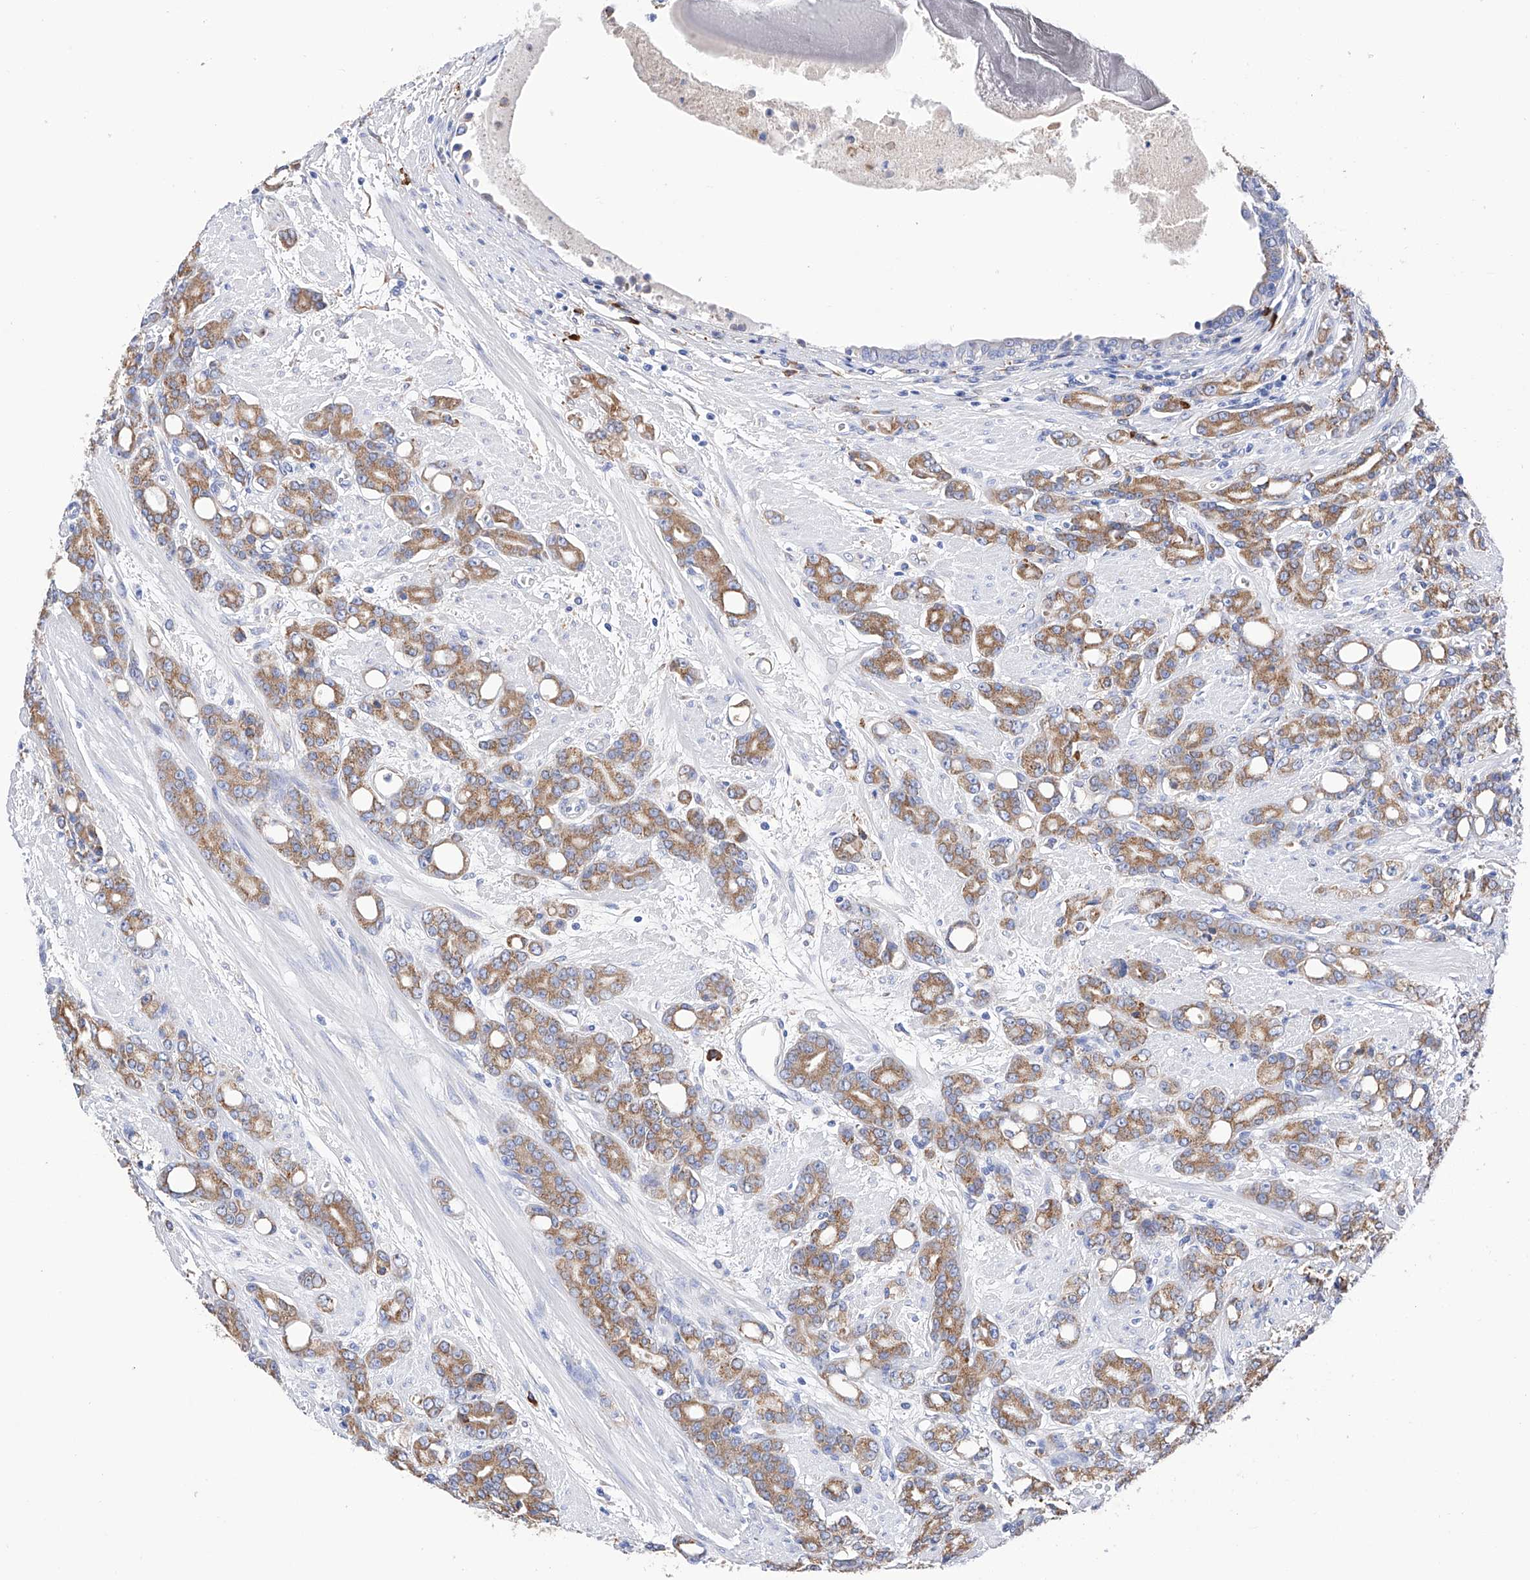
{"staining": {"intensity": "moderate", "quantity": ">75%", "location": "cytoplasmic/membranous"}, "tissue": "prostate cancer", "cell_type": "Tumor cells", "image_type": "cancer", "snomed": [{"axis": "morphology", "description": "Adenocarcinoma, High grade"}, {"axis": "topography", "description": "Prostate"}], "caption": "DAB immunohistochemical staining of adenocarcinoma (high-grade) (prostate) reveals moderate cytoplasmic/membranous protein positivity in approximately >75% of tumor cells.", "gene": "PDIA5", "patient": {"sex": "male", "age": 62}}